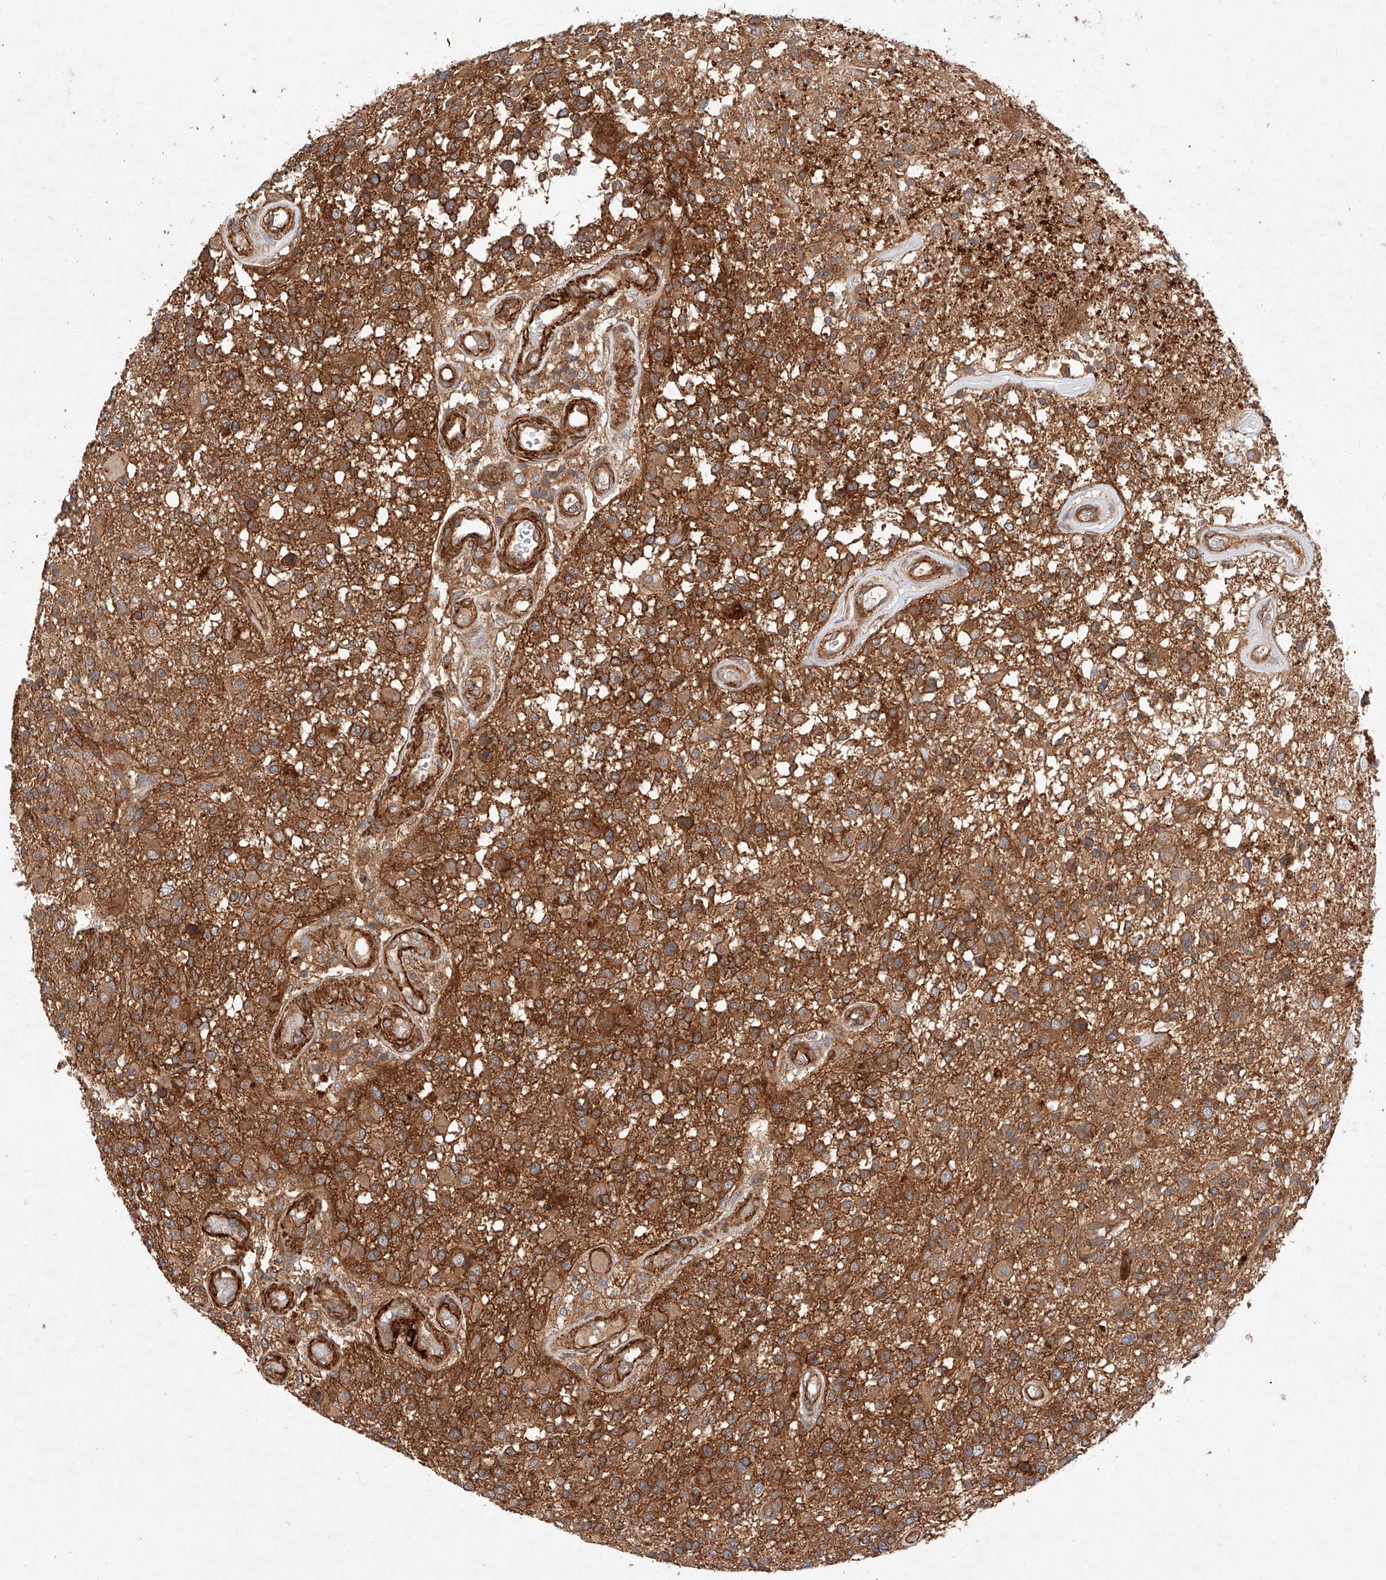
{"staining": {"intensity": "strong", "quantity": ">75%", "location": "cytoplasmic/membranous"}, "tissue": "glioma", "cell_type": "Tumor cells", "image_type": "cancer", "snomed": [{"axis": "morphology", "description": "Glioma, malignant, High grade"}, {"axis": "morphology", "description": "Glioblastoma, NOS"}, {"axis": "topography", "description": "Brain"}], "caption": "Protein expression analysis of glioblastoma demonstrates strong cytoplasmic/membranous positivity in approximately >75% of tumor cells.", "gene": "RAB23", "patient": {"sex": "male", "age": 60}}